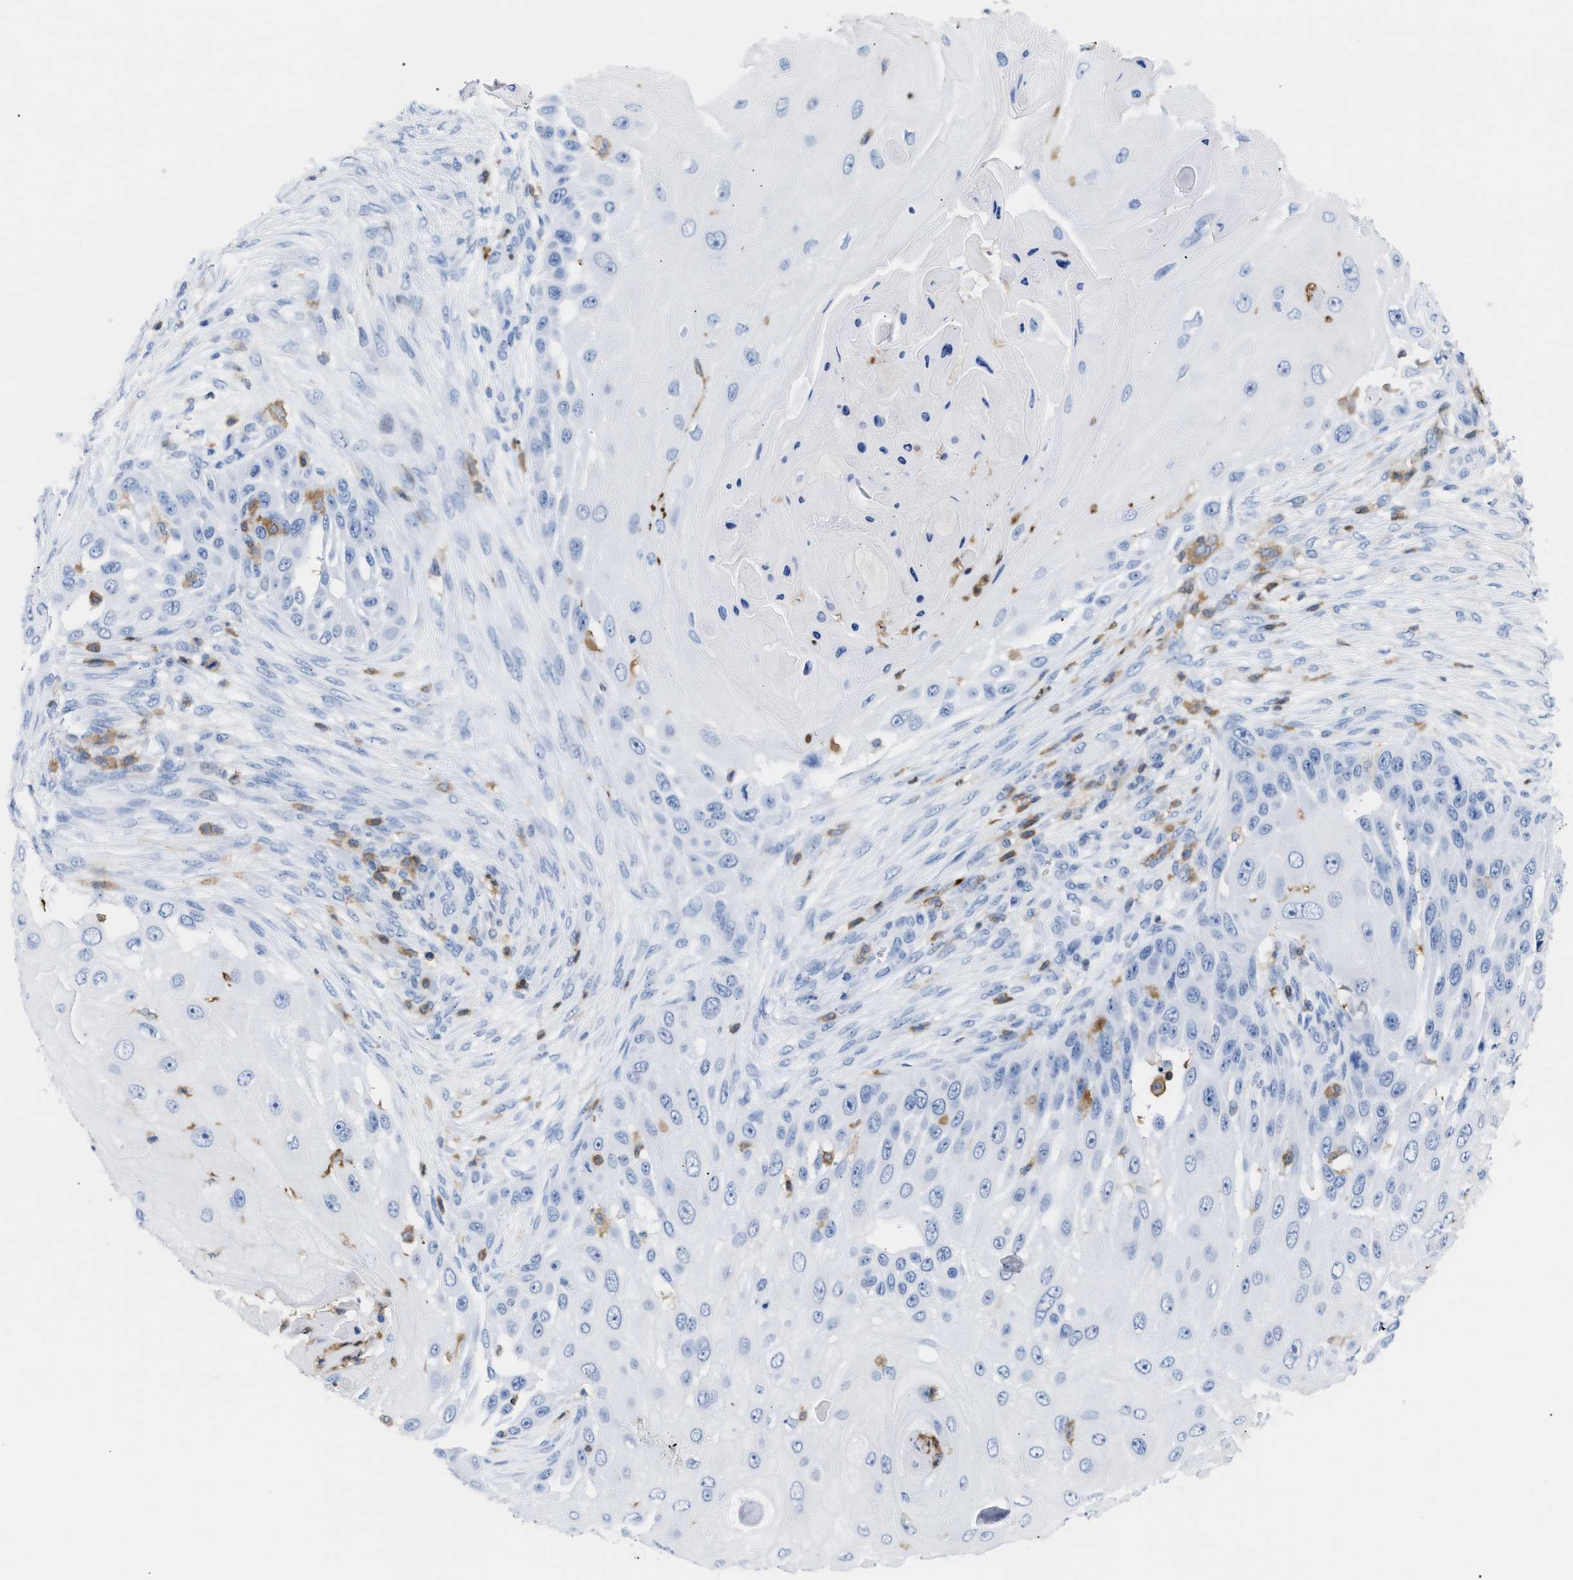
{"staining": {"intensity": "negative", "quantity": "none", "location": "none"}, "tissue": "skin cancer", "cell_type": "Tumor cells", "image_type": "cancer", "snomed": [{"axis": "morphology", "description": "Squamous cell carcinoma, NOS"}, {"axis": "topography", "description": "Skin"}], "caption": "Tumor cells show no significant protein staining in skin squamous cell carcinoma.", "gene": "LCP1", "patient": {"sex": "female", "age": 44}}